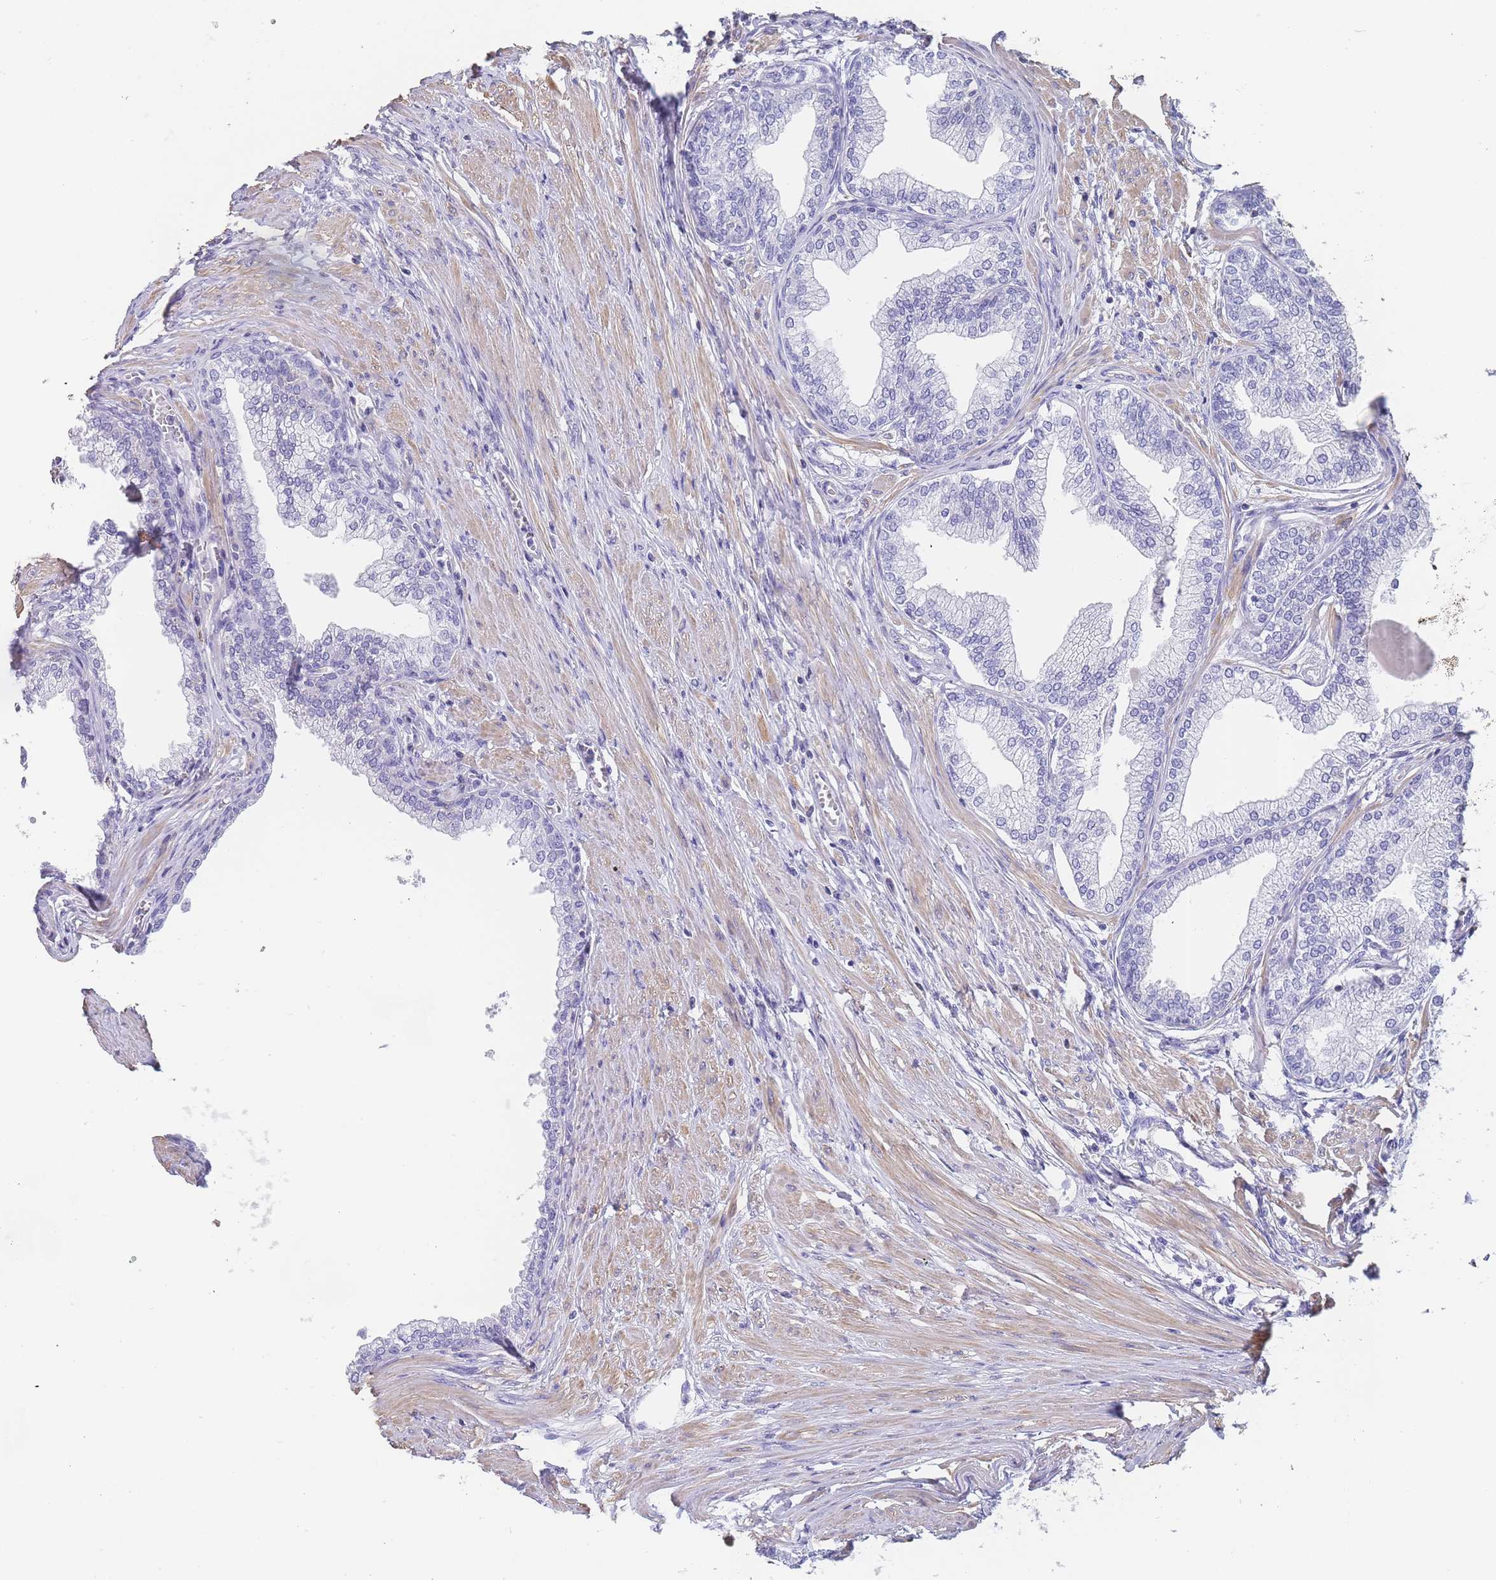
{"staining": {"intensity": "negative", "quantity": "none", "location": "none"}, "tissue": "prostate", "cell_type": "Glandular cells", "image_type": "normal", "snomed": [{"axis": "morphology", "description": "Normal tissue, NOS"}, {"axis": "morphology", "description": "Urothelial carcinoma, Low grade"}, {"axis": "topography", "description": "Urinary bladder"}, {"axis": "topography", "description": "Prostate"}], "caption": "This is an immunohistochemistry micrograph of normal prostate. There is no staining in glandular cells.", "gene": "NOP14", "patient": {"sex": "male", "age": 60}}